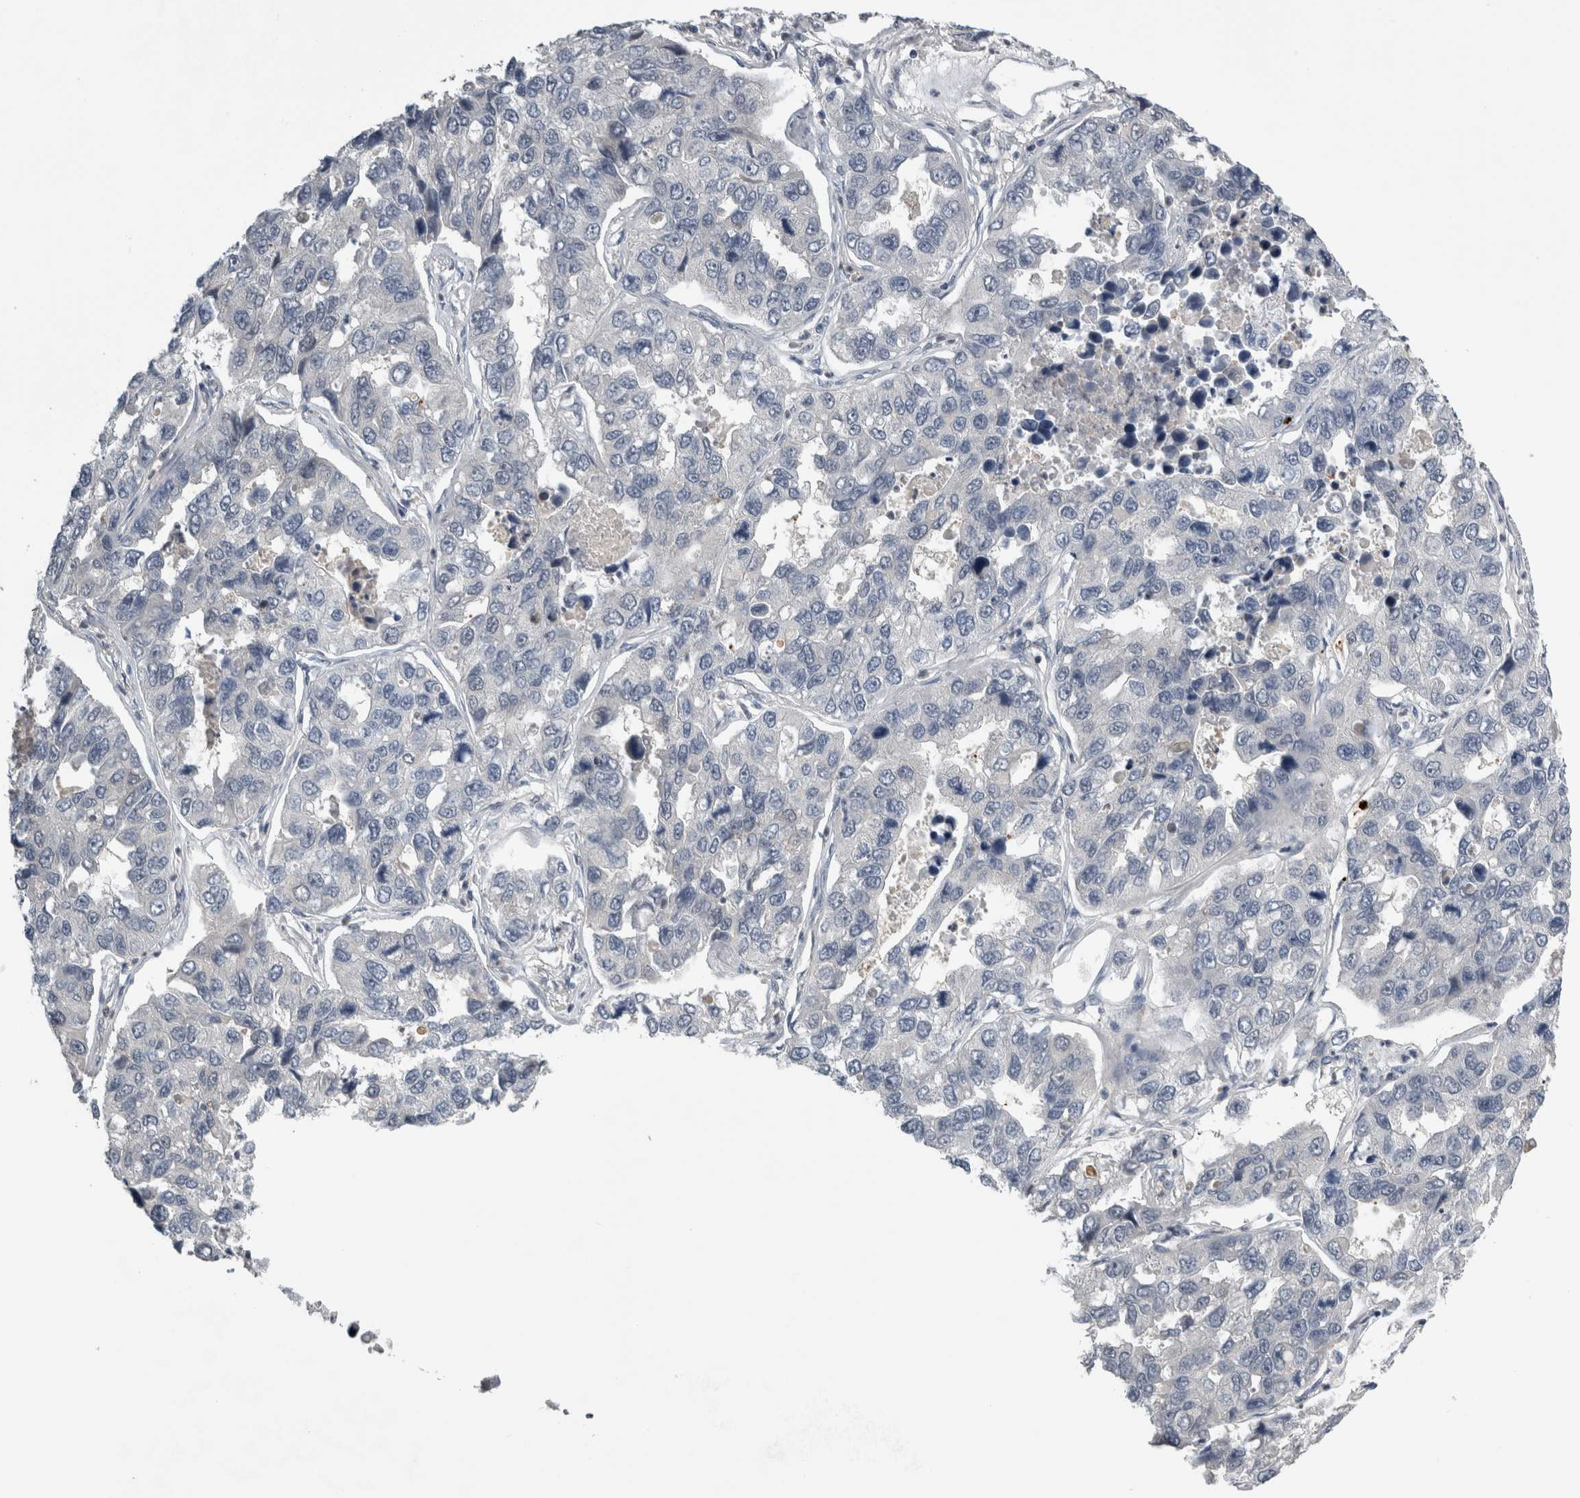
{"staining": {"intensity": "negative", "quantity": "none", "location": "none"}, "tissue": "lung cancer", "cell_type": "Tumor cells", "image_type": "cancer", "snomed": [{"axis": "morphology", "description": "Adenocarcinoma, NOS"}, {"axis": "topography", "description": "Lung"}], "caption": "This is an IHC photomicrograph of human adenocarcinoma (lung). There is no positivity in tumor cells.", "gene": "NAPRT", "patient": {"sex": "male", "age": 64}}